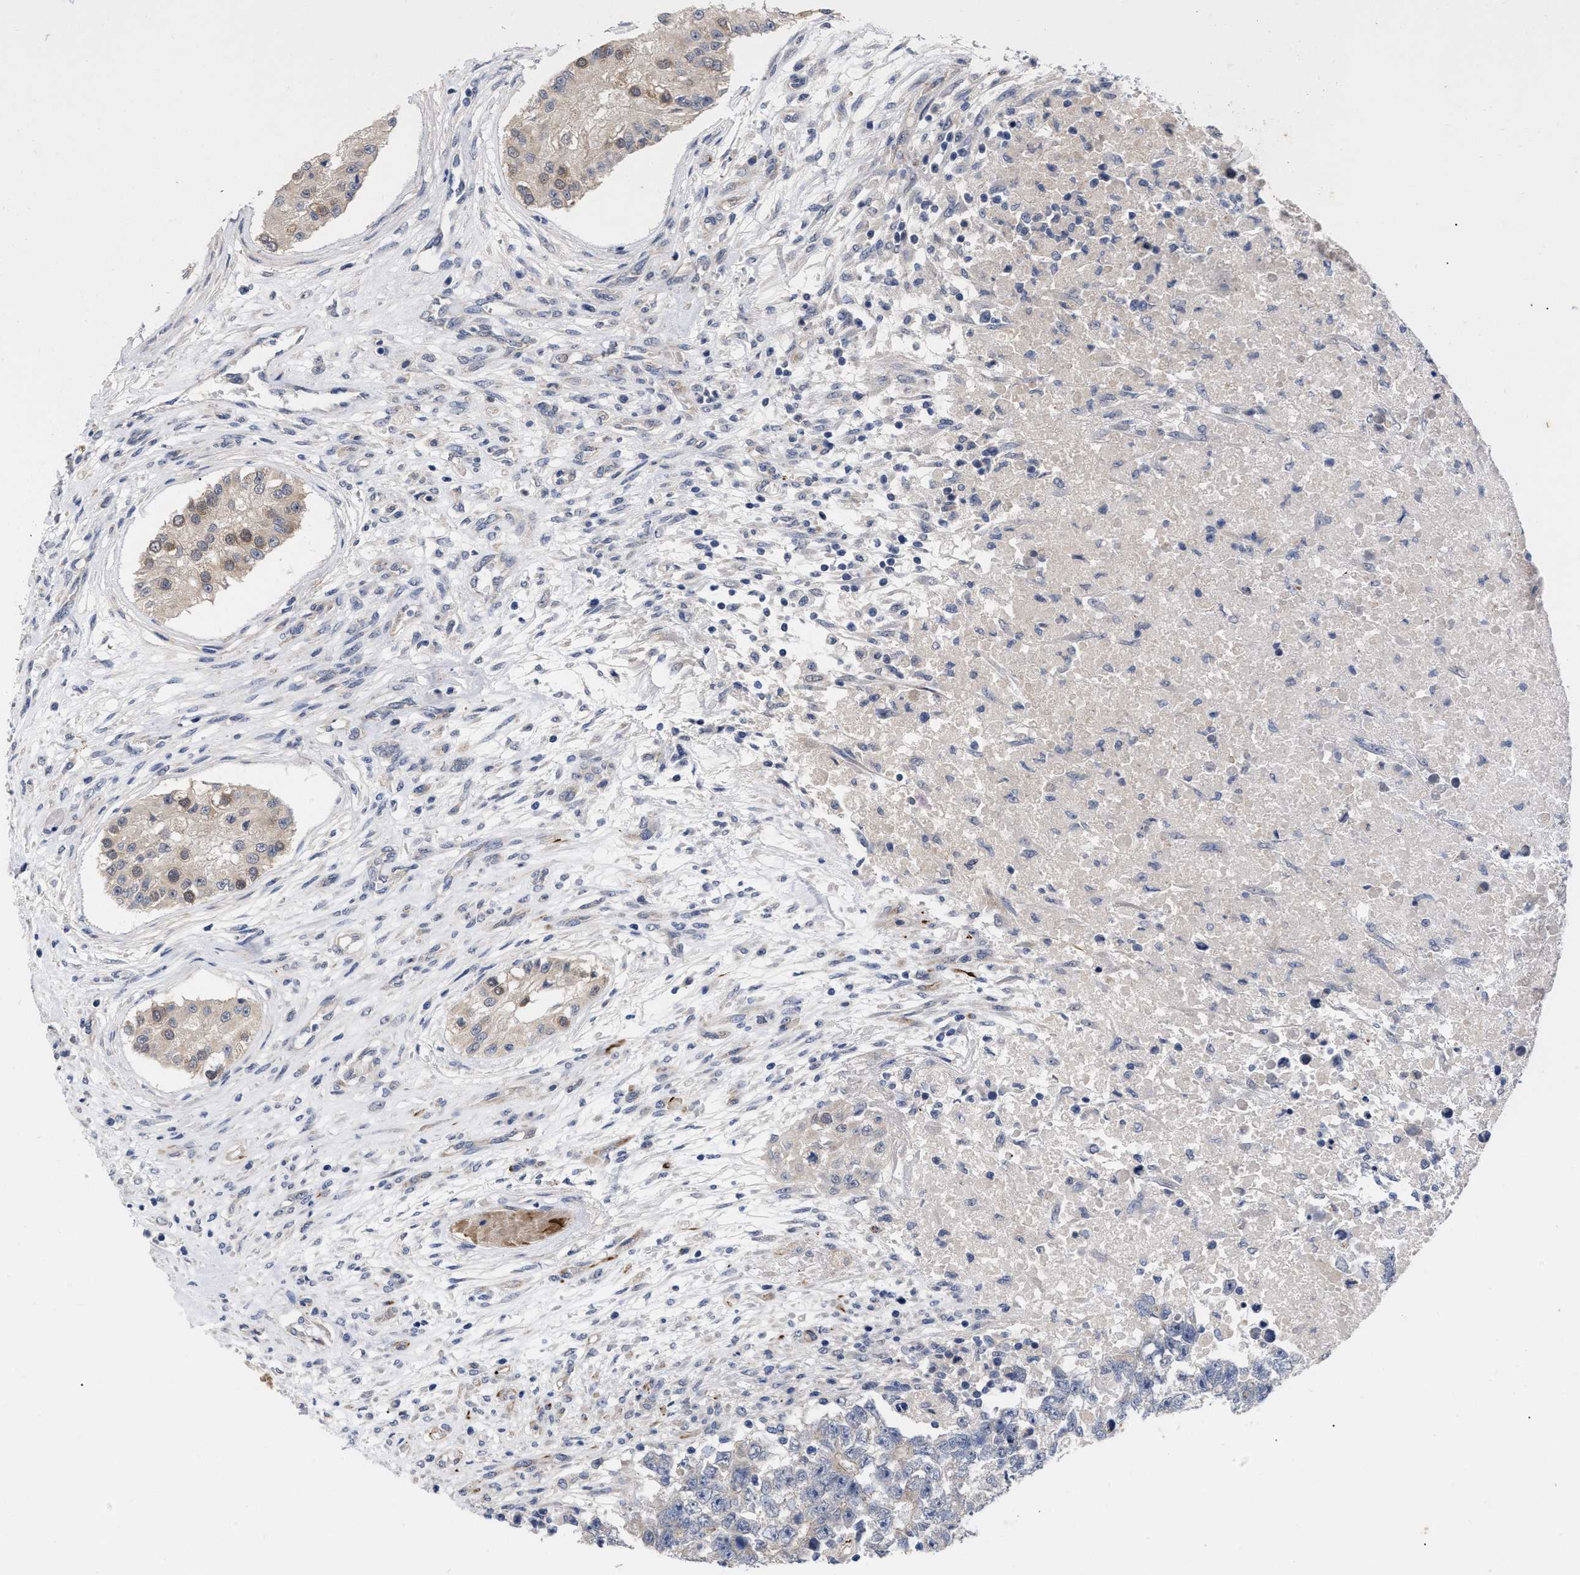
{"staining": {"intensity": "weak", "quantity": "25%-75%", "location": "cytoplasmic/membranous,nuclear"}, "tissue": "testis cancer", "cell_type": "Tumor cells", "image_type": "cancer", "snomed": [{"axis": "morphology", "description": "Carcinoma, Embryonal, NOS"}, {"axis": "topography", "description": "Testis"}], "caption": "A histopathology image of embryonal carcinoma (testis) stained for a protein demonstrates weak cytoplasmic/membranous and nuclear brown staining in tumor cells.", "gene": "CCN5", "patient": {"sex": "male", "age": 25}}